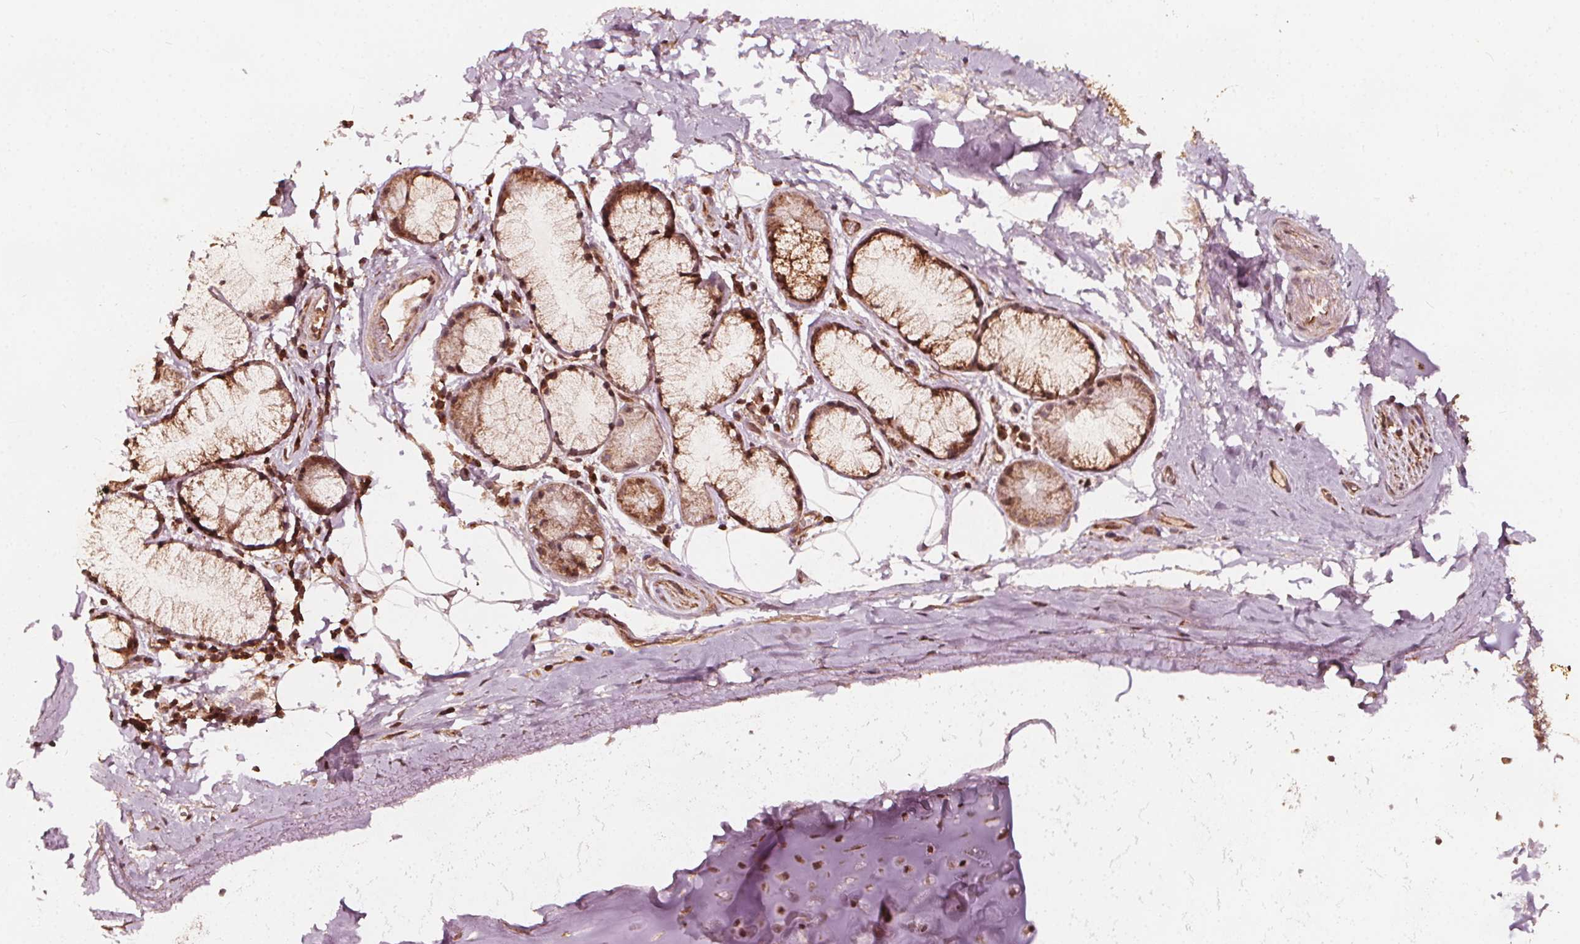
{"staining": {"intensity": "strong", "quantity": ">75%", "location": "cytoplasmic/membranous"}, "tissue": "adipose tissue", "cell_type": "Adipocytes", "image_type": "normal", "snomed": [{"axis": "morphology", "description": "Normal tissue, NOS"}, {"axis": "topography", "description": "Bronchus"}, {"axis": "topography", "description": "Lung"}], "caption": "IHC photomicrograph of normal adipose tissue stained for a protein (brown), which shows high levels of strong cytoplasmic/membranous positivity in approximately >75% of adipocytes.", "gene": "AIP", "patient": {"sex": "female", "age": 57}}